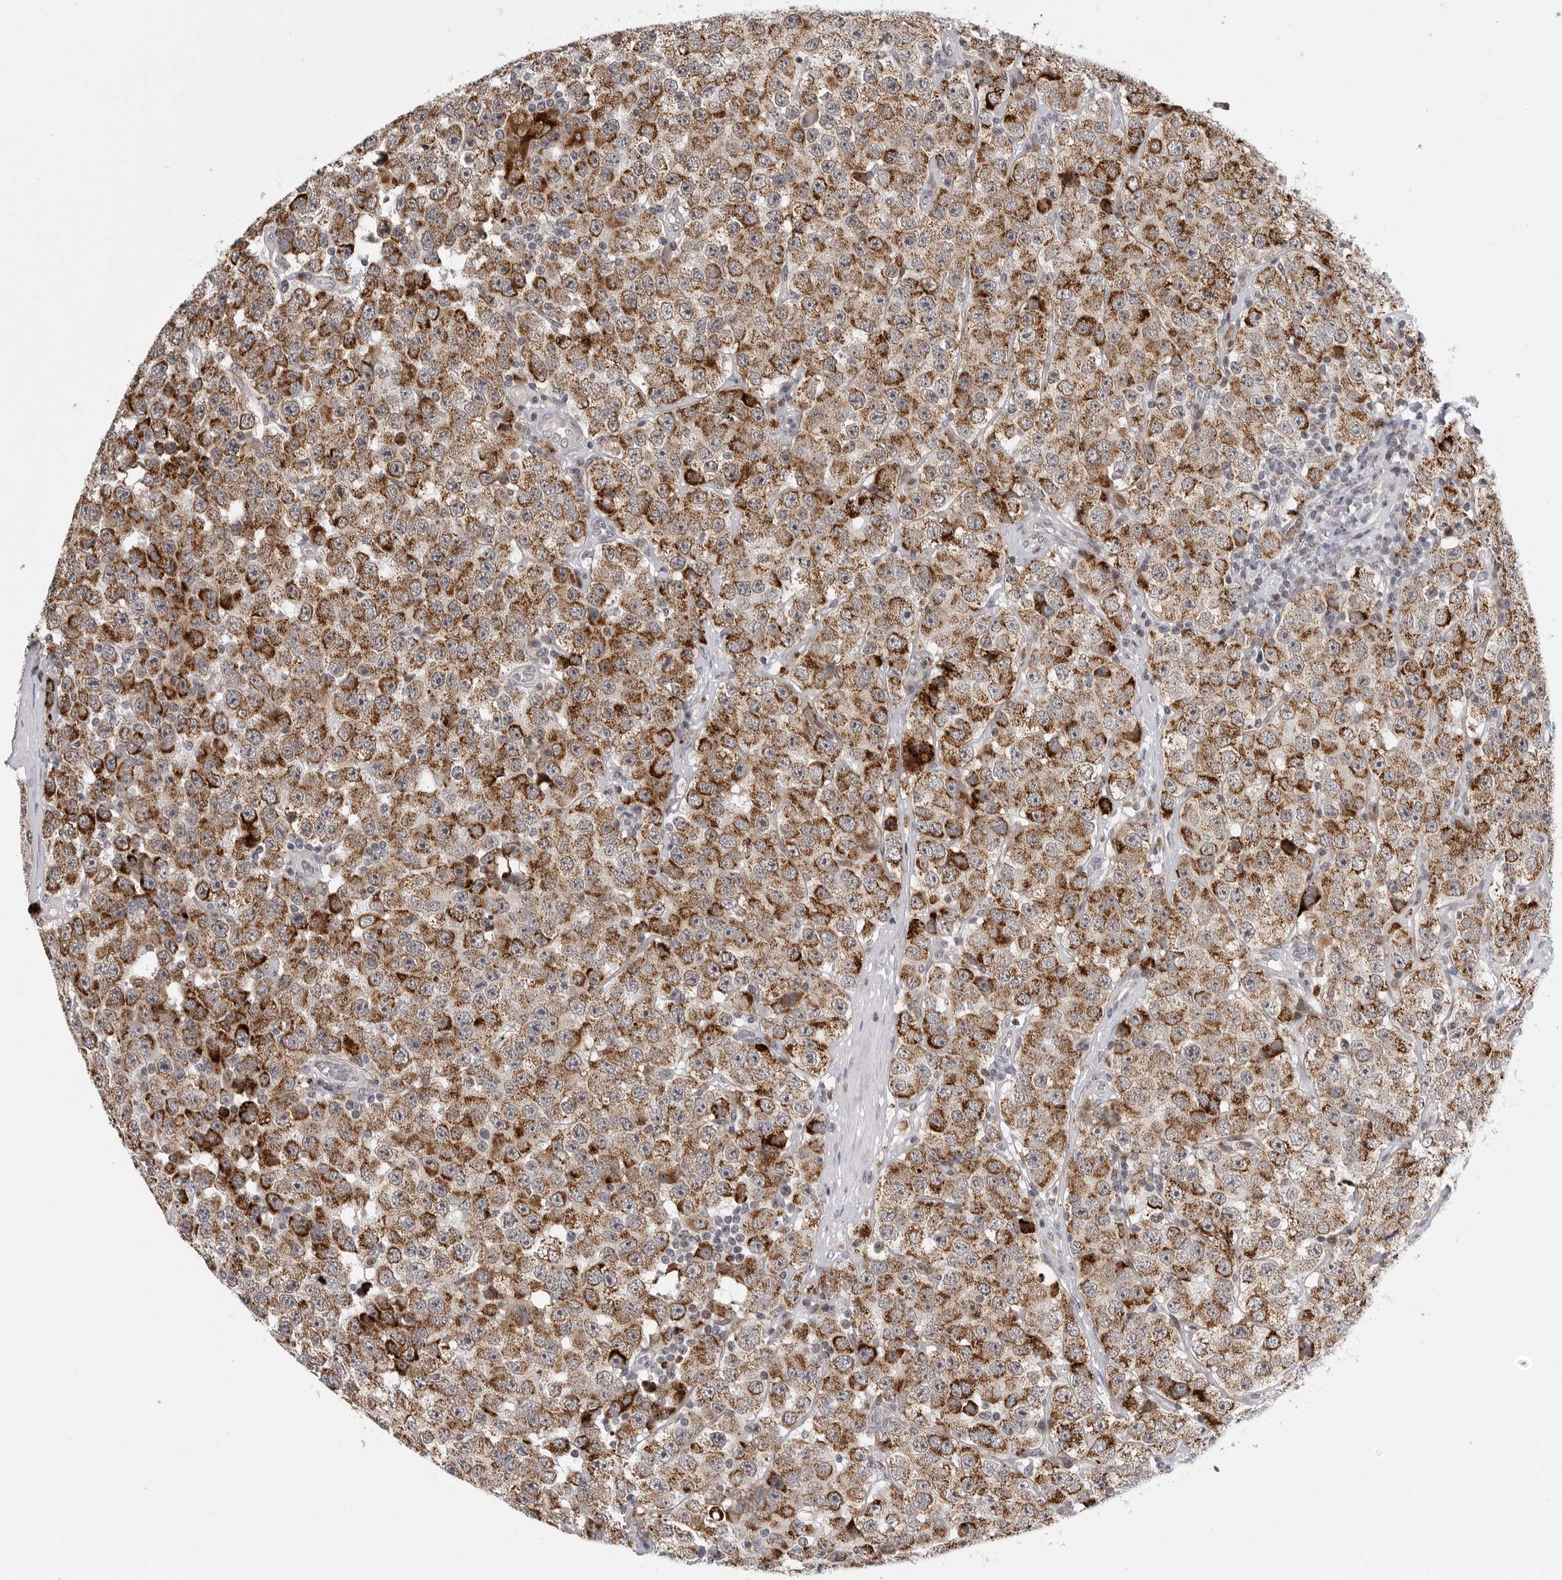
{"staining": {"intensity": "moderate", "quantity": ">75%", "location": "cytoplasmic/membranous"}, "tissue": "testis cancer", "cell_type": "Tumor cells", "image_type": "cancer", "snomed": [{"axis": "morphology", "description": "Seminoma, NOS"}, {"axis": "morphology", "description": "Carcinoma, Embryonal, NOS"}, {"axis": "topography", "description": "Testis"}], "caption": "Brown immunohistochemical staining in human seminoma (testis) reveals moderate cytoplasmic/membranous positivity in approximately >75% of tumor cells.", "gene": "CDK20", "patient": {"sex": "male", "age": 28}}